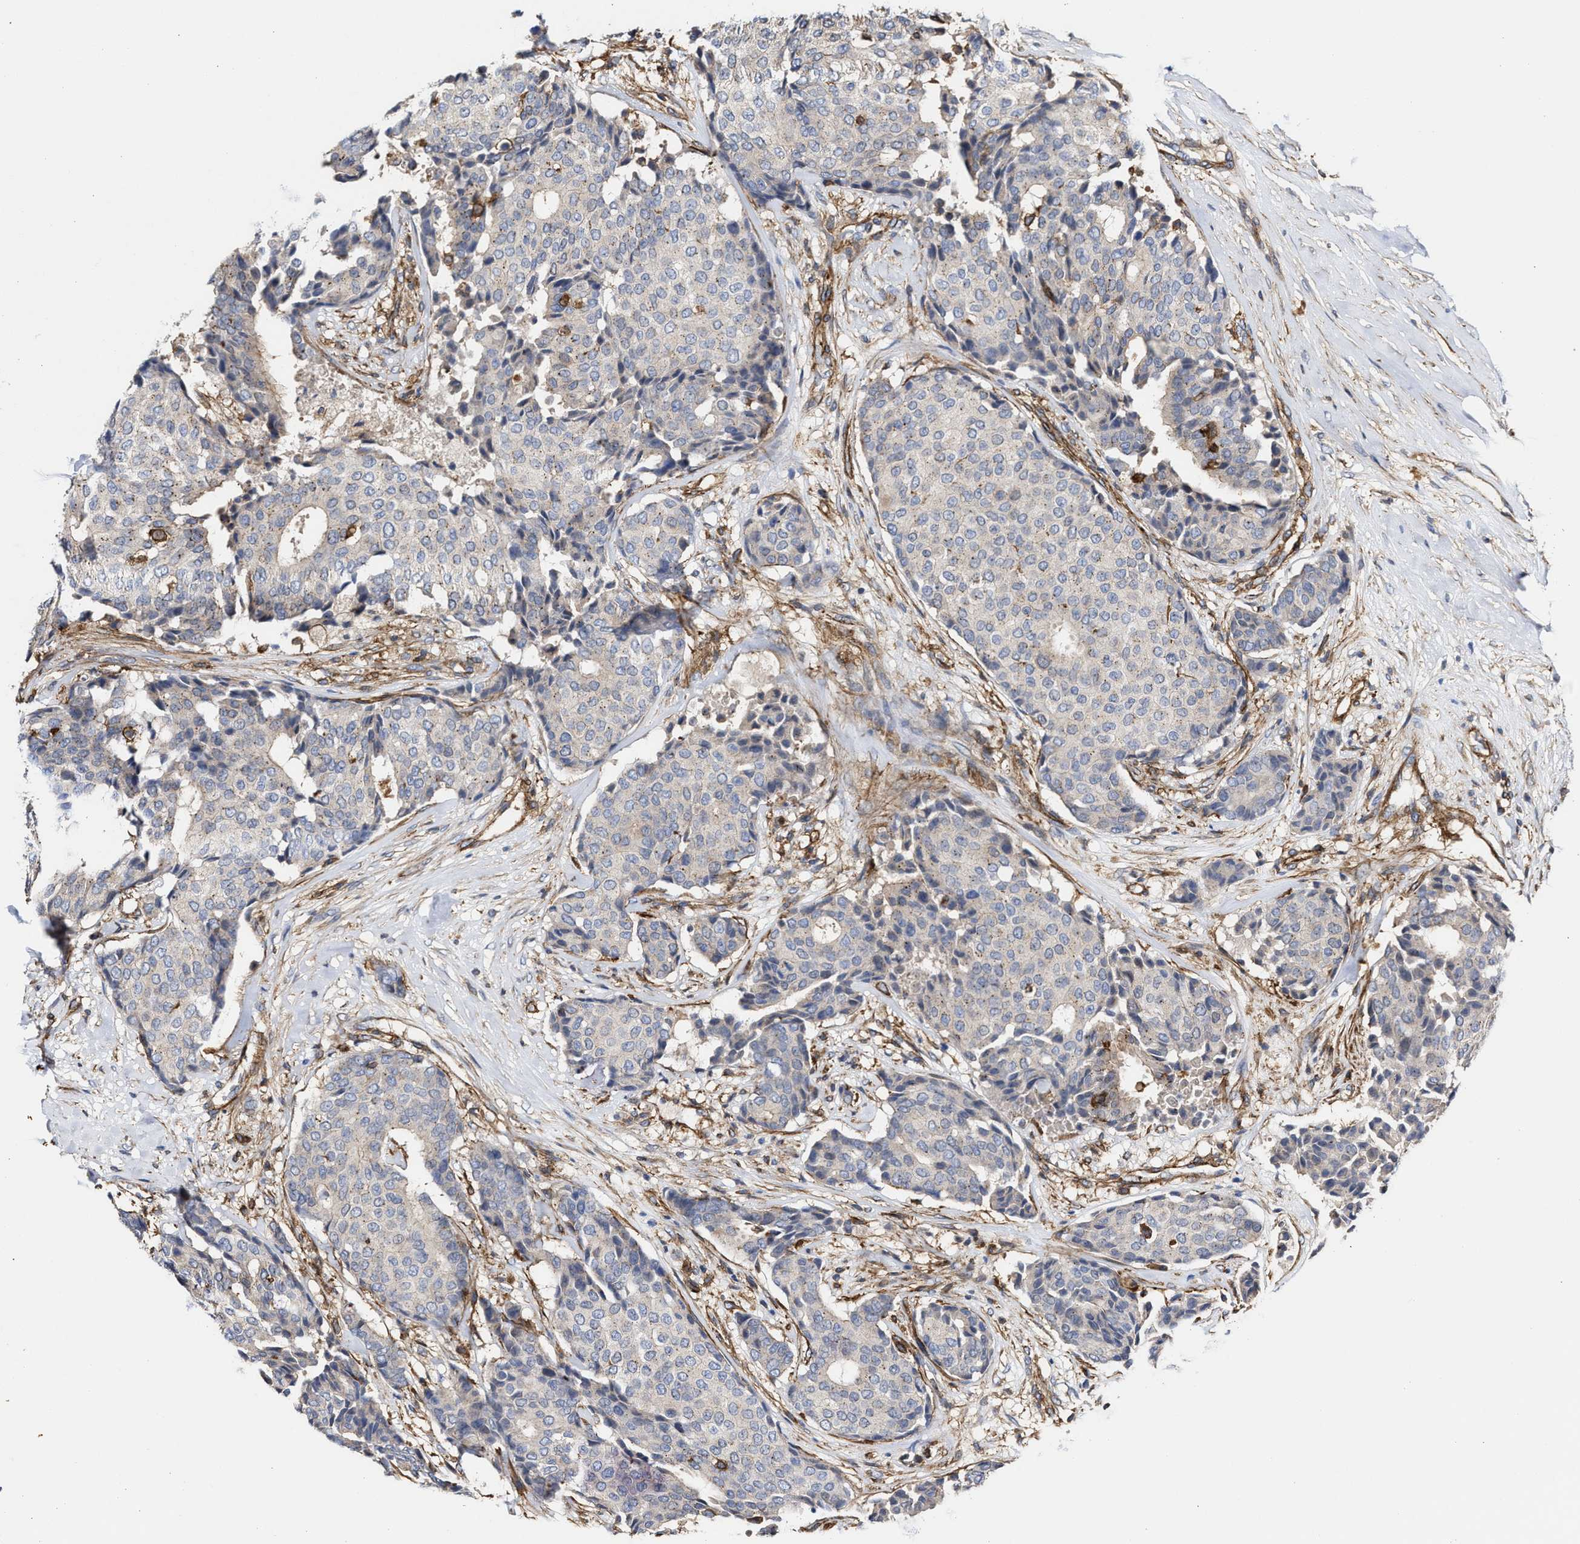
{"staining": {"intensity": "negative", "quantity": "none", "location": "none"}, "tissue": "breast cancer", "cell_type": "Tumor cells", "image_type": "cancer", "snomed": [{"axis": "morphology", "description": "Duct carcinoma"}, {"axis": "topography", "description": "Breast"}], "caption": "IHC image of human intraductal carcinoma (breast) stained for a protein (brown), which exhibits no expression in tumor cells.", "gene": "HS3ST5", "patient": {"sex": "female", "age": 75}}